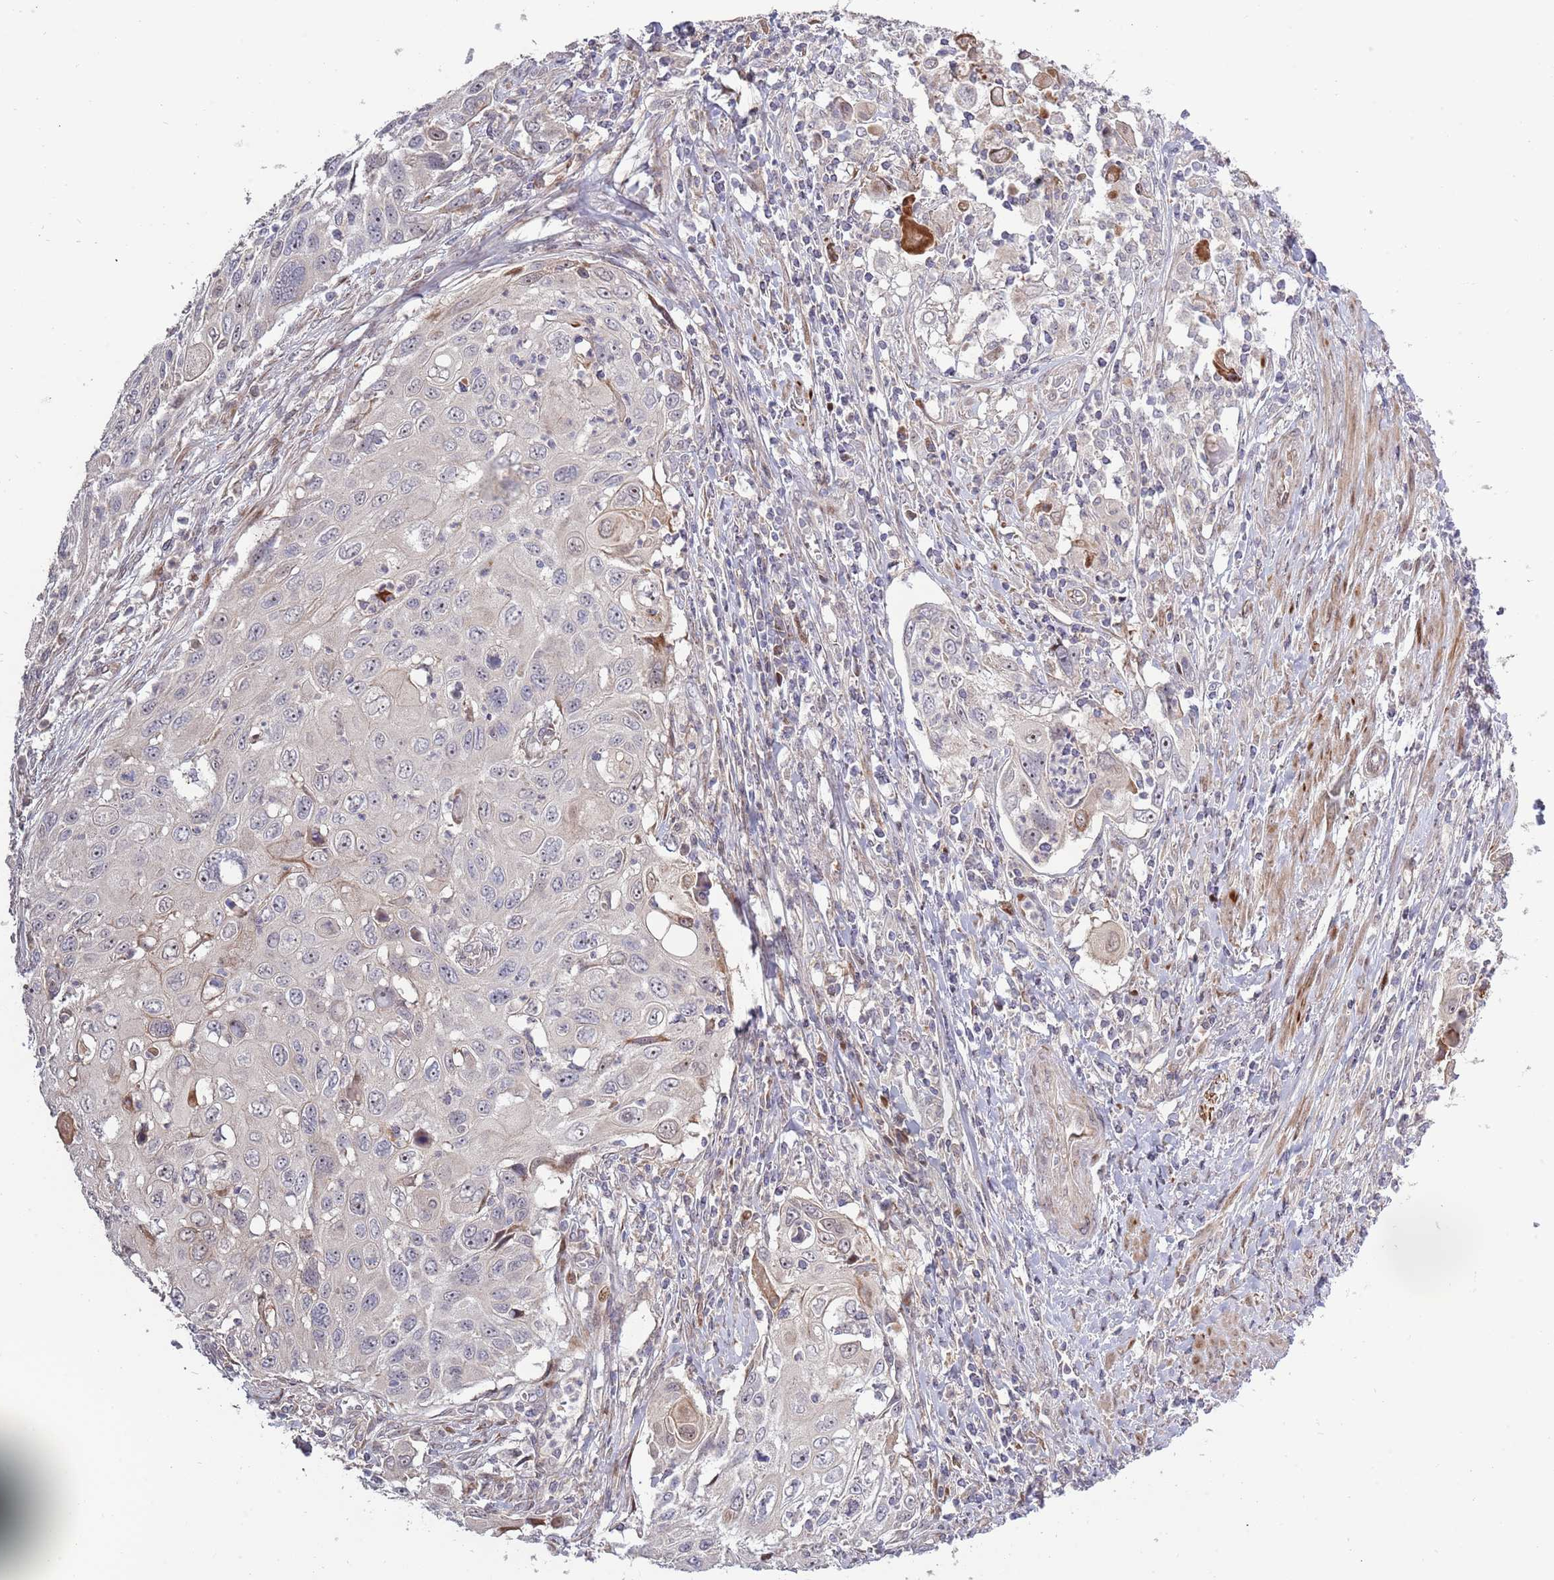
{"staining": {"intensity": "weak", "quantity": "<25%", "location": "nuclear"}, "tissue": "cervical cancer", "cell_type": "Tumor cells", "image_type": "cancer", "snomed": [{"axis": "morphology", "description": "Squamous cell carcinoma, NOS"}, {"axis": "topography", "description": "Cervix"}], "caption": "Immunohistochemistry micrograph of cervical squamous cell carcinoma stained for a protein (brown), which shows no expression in tumor cells.", "gene": "SYNDIG1L", "patient": {"sex": "female", "age": 70}}